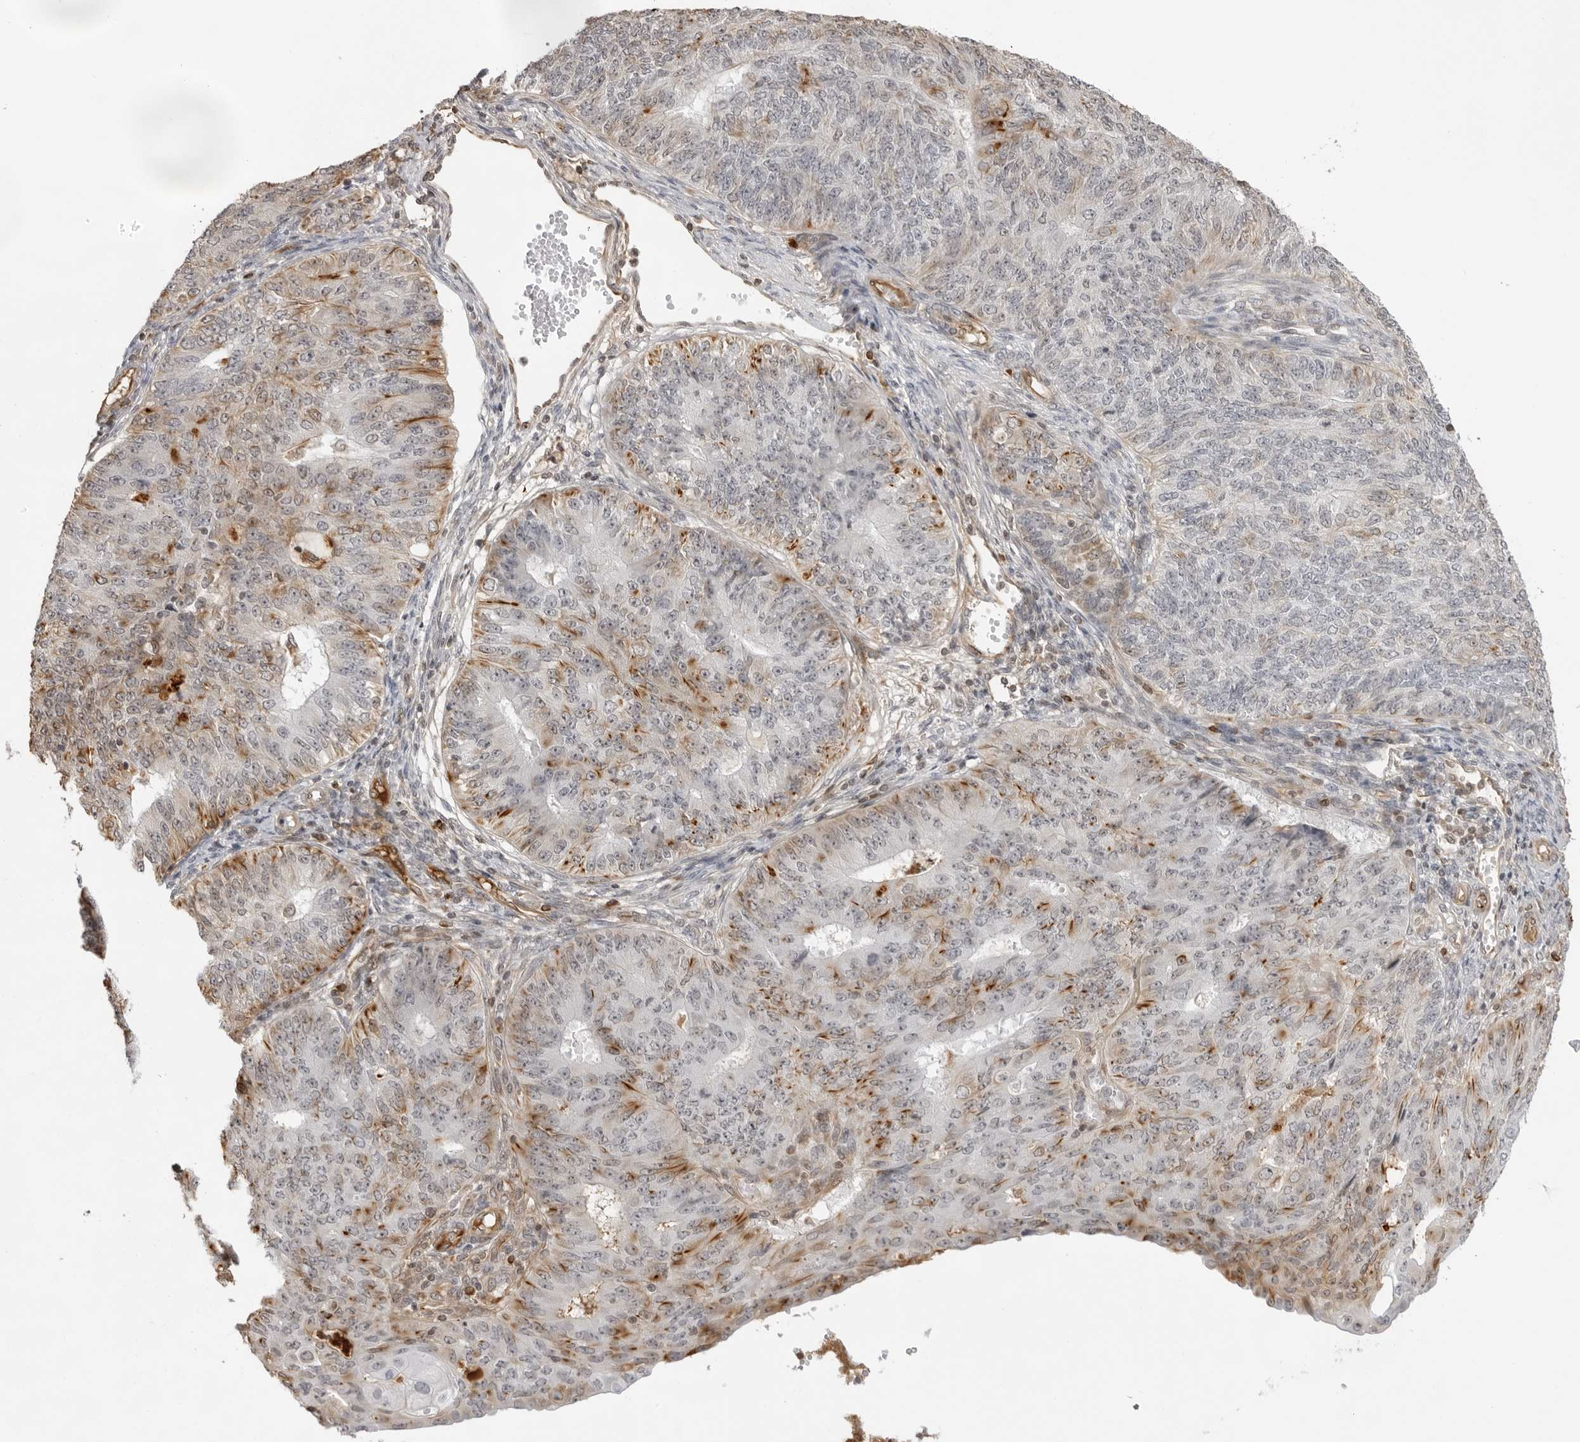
{"staining": {"intensity": "moderate", "quantity": "<25%", "location": "cytoplasmic/membranous"}, "tissue": "endometrial cancer", "cell_type": "Tumor cells", "image_type": "cancer", "snomed": [{"axis": "morphology", "description": "Adenocarcinoma, NOS"}, {"axis": "topography", "description": "Endometrium"}], "caption": "Endometrial adenocarcinoma stained for a protein (brown) displays moderate cytoplasmic/membranous positive staining in approximately <25% of tumor cells.", "gene": "DYNLT5", "patient": {"sex": "female", "age": 32}}